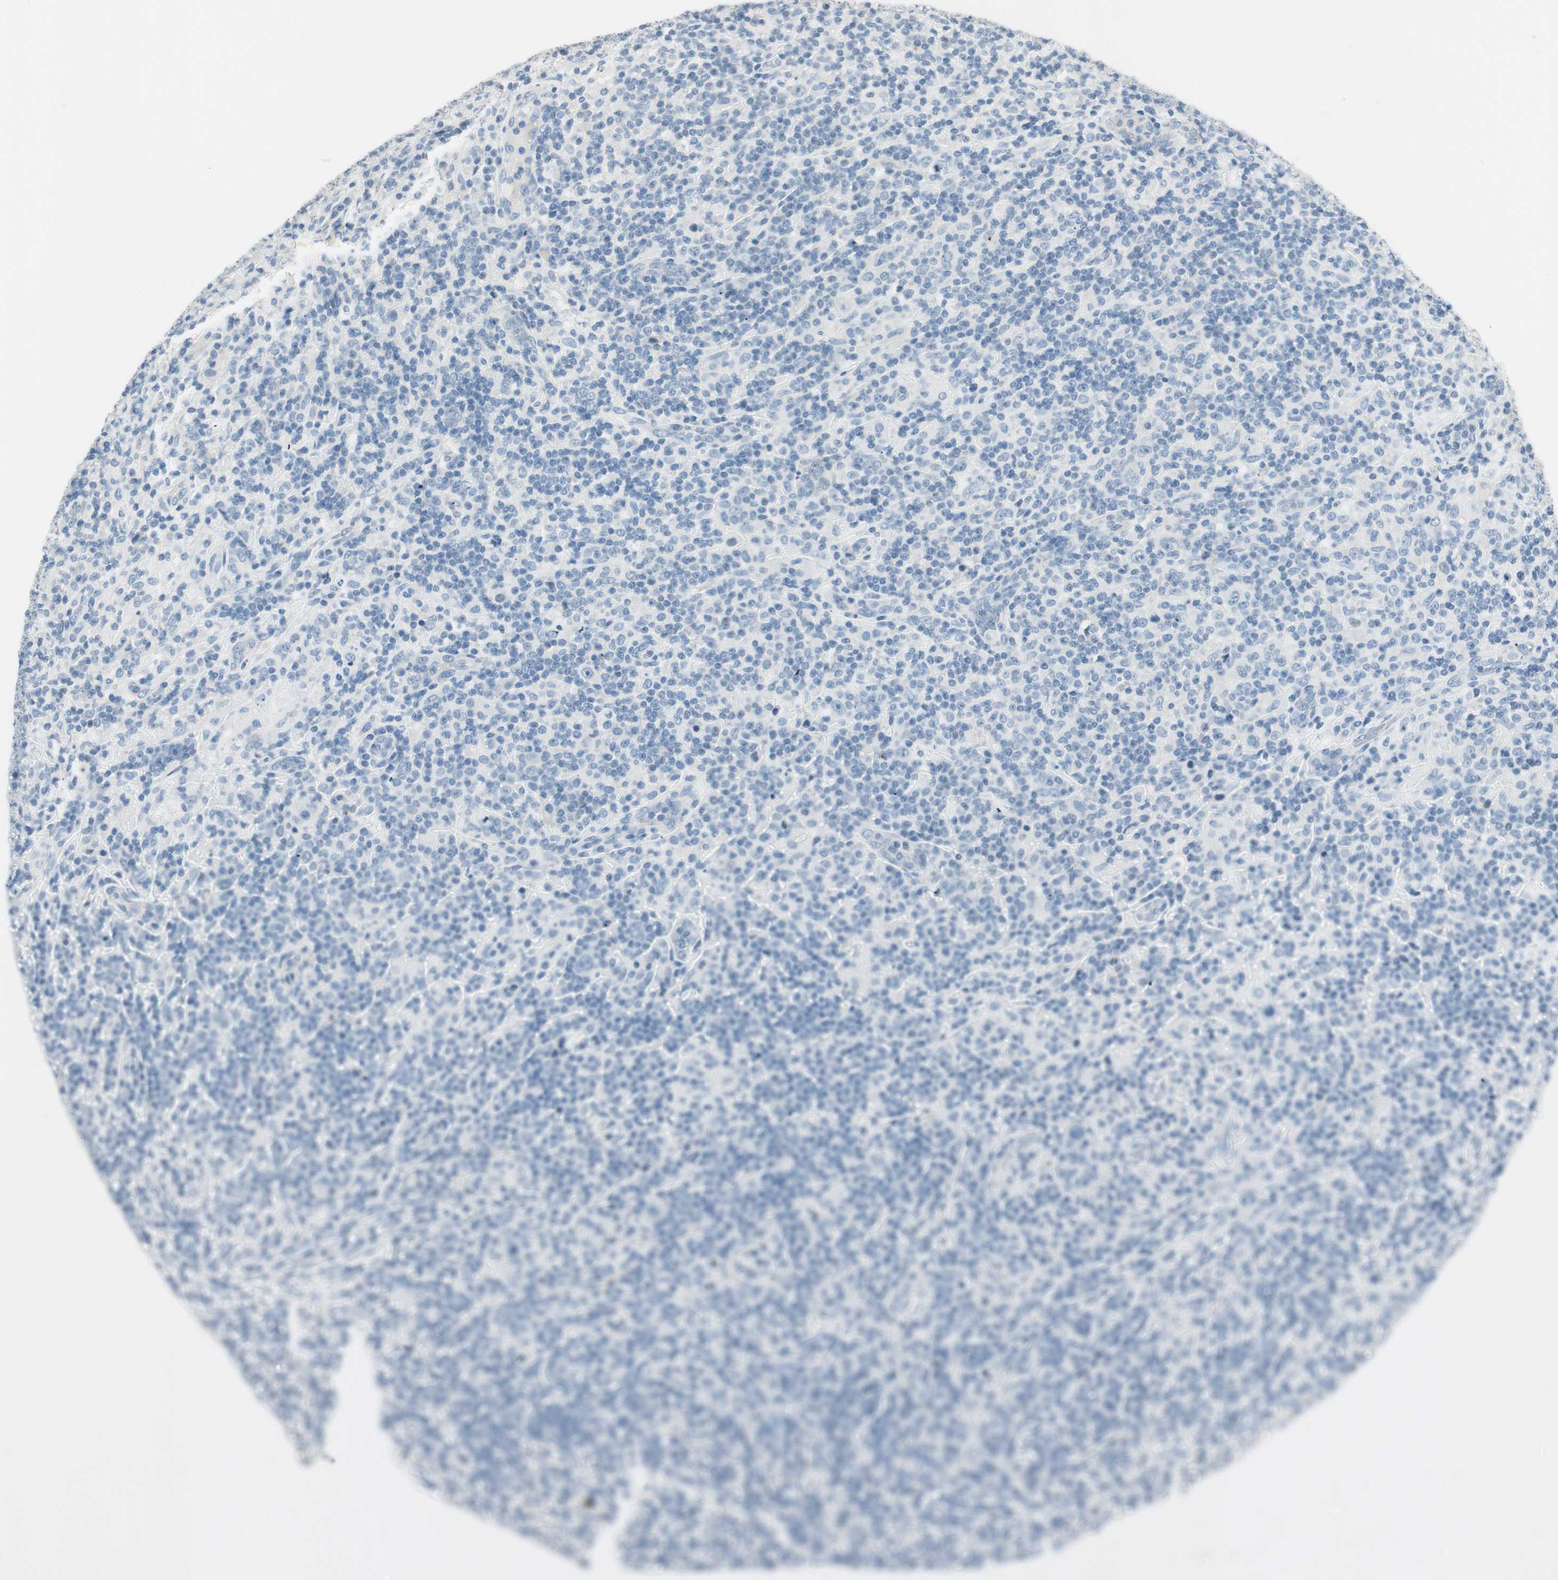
{"staining": {"intensity": "negative", "quantity": "none", "location": "none"}, "tissue": "lymphoma", "cell_type": "Tumor cells", "image_type": "cancer", "snomed": [{"axis": "morphology", "description": "Hodgkin's disease, NOS"}, {"axis": "topography", "description": "Lymph node"}], "caption": "Immunohistochemistry (IHC) photomicrograph of Hodgkin's disease stained for a protein (brown), which displays no positivity in tumor cells.", "gene": "GNAO1", "patient": {"sex": "male", "age": 70}}